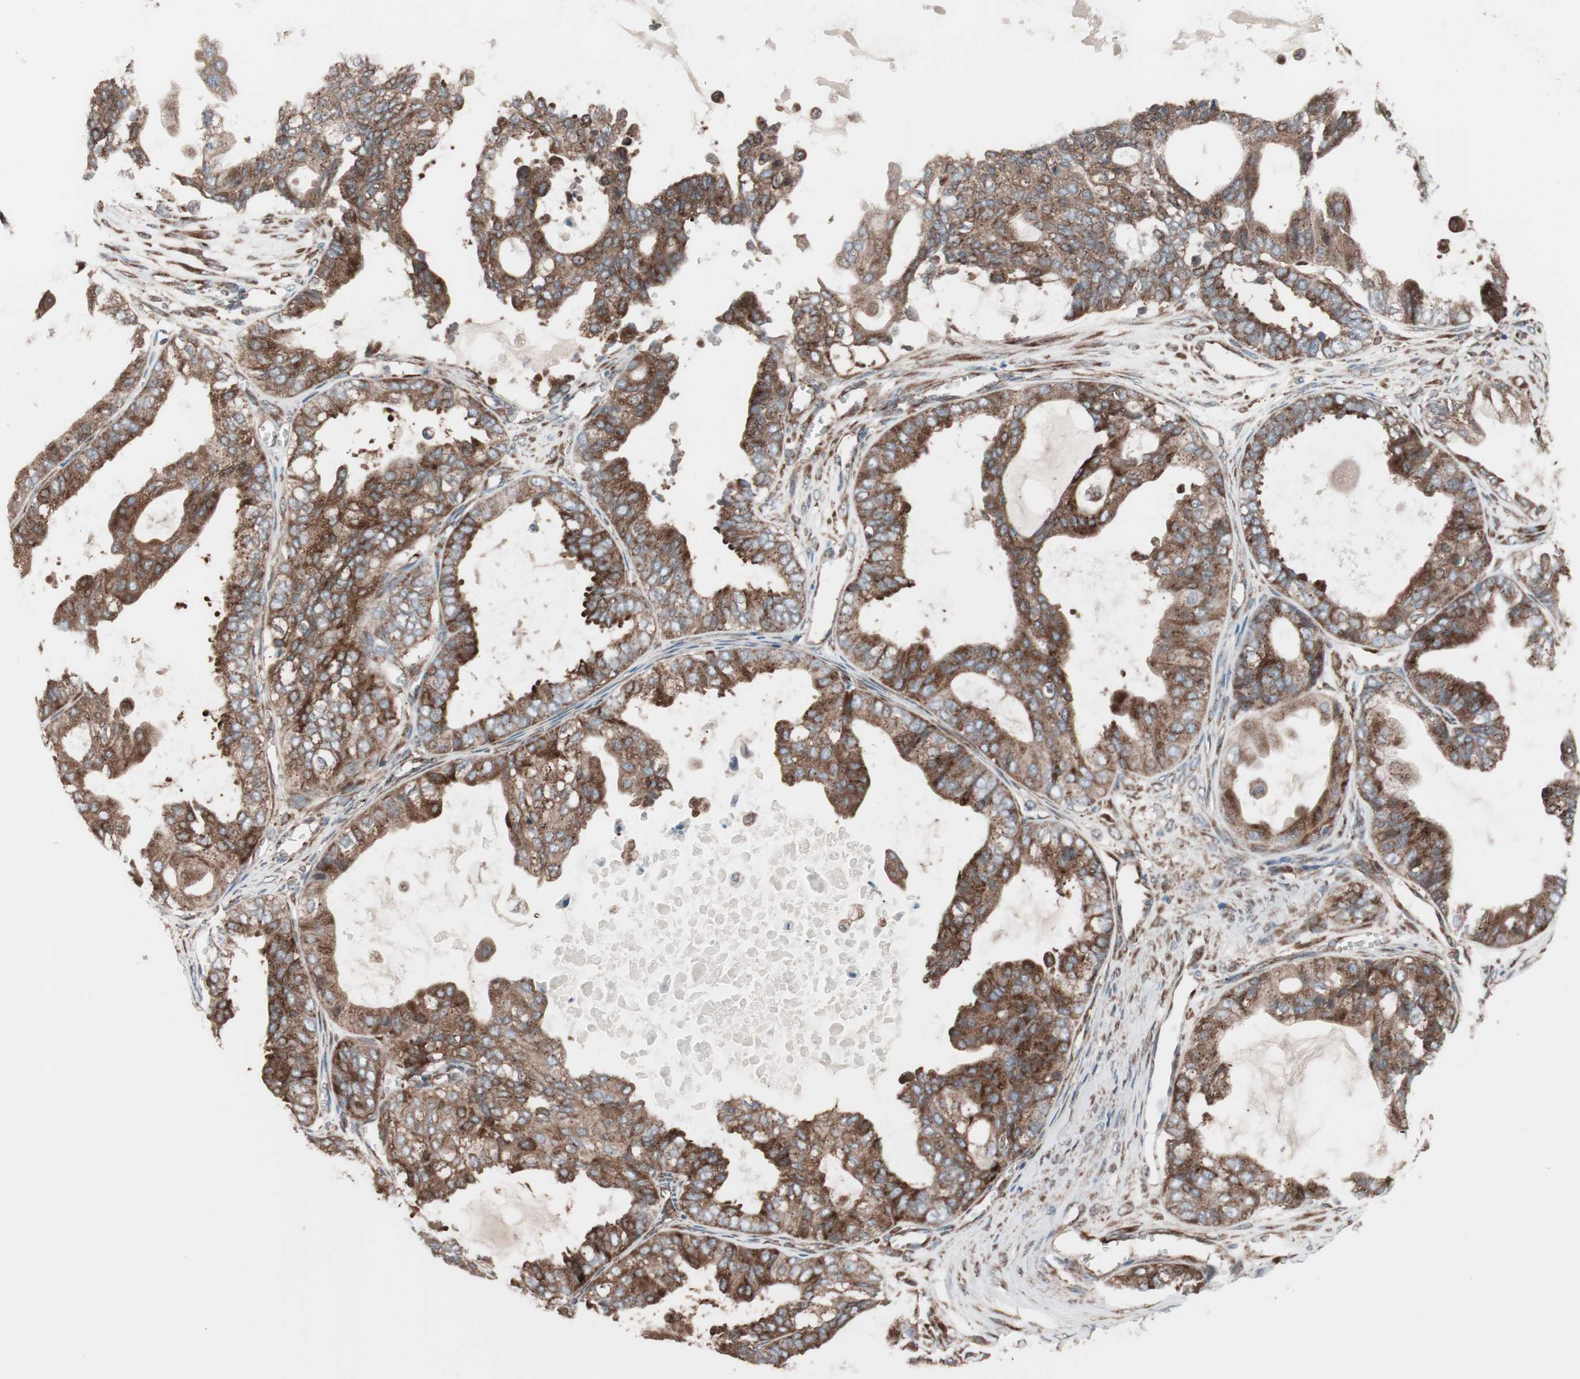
{"staining": {"intensity": "moderate", "quantity": ">75%", "location": "cytoplasmic/membranous"}, "tissue": "ovarian cancer", "cell_type": "Tumor cells", "image_type": "cancer", "snomed": [{"axis": "morphology", "description": "Carcinoma, NOS"}, {"axis": "morphology", "description": "Carcinoma, endometroid"}, {"axis": "topography", "description": "Ovary"}], "caption": "Immunohistochemical staining of endometroid carcinoma (ovarian) exhibits medium levels of moderate cytoplasmic/membranous protein staining in approximately >75% of tumor cells.", "gene": "SEC31A", "patient": {"sex": "female", "age": 50}}